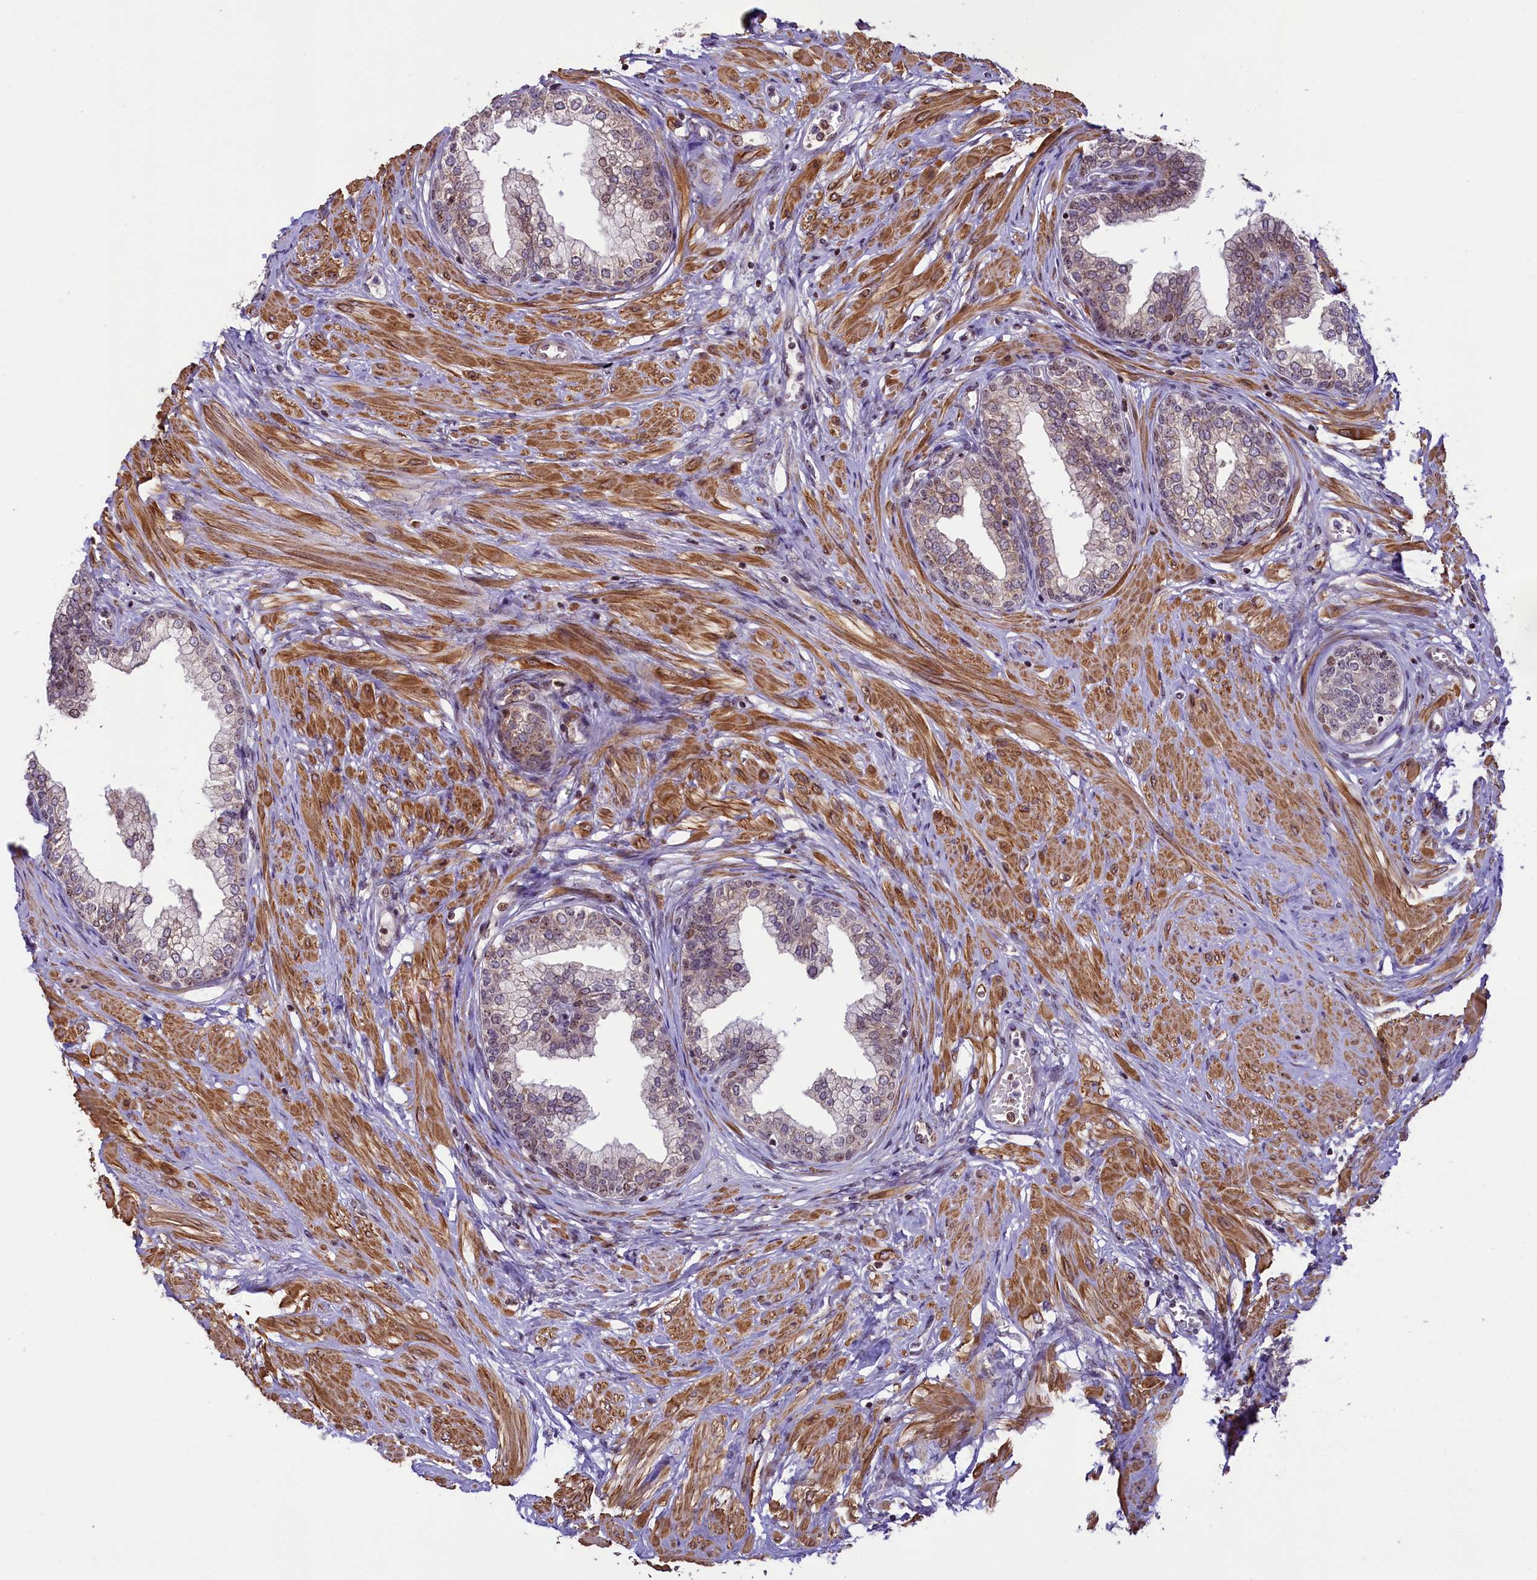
{"staining": {"intensity": "weak", "quantity": "25%-75%", "location": "nuclear"}, "tissue": "prostate", "cell_type": "Glandular cells", "image_type": "normal", "snomed": [{"axis": "morphology", "description": "Normal tissue, NOS"}, {"axis": "morphology", "description": "Urothelial carcinoma, Low grade"}, {"axis": "topography", "description": "Urinary bladder"}, {"axis": "topography", "description": "Prostate"}], "caption": "Prostate stained for a protein shows weak nuclear positivity in glandular cells. (Stains: DAB (3,3'-diaminobenzidine) in brown, nuclei in blue, Microscopy: brightfield microscopy at high magnification).", "gene": "RBBP8", "patient": {"sex": "male", "age": 60}}